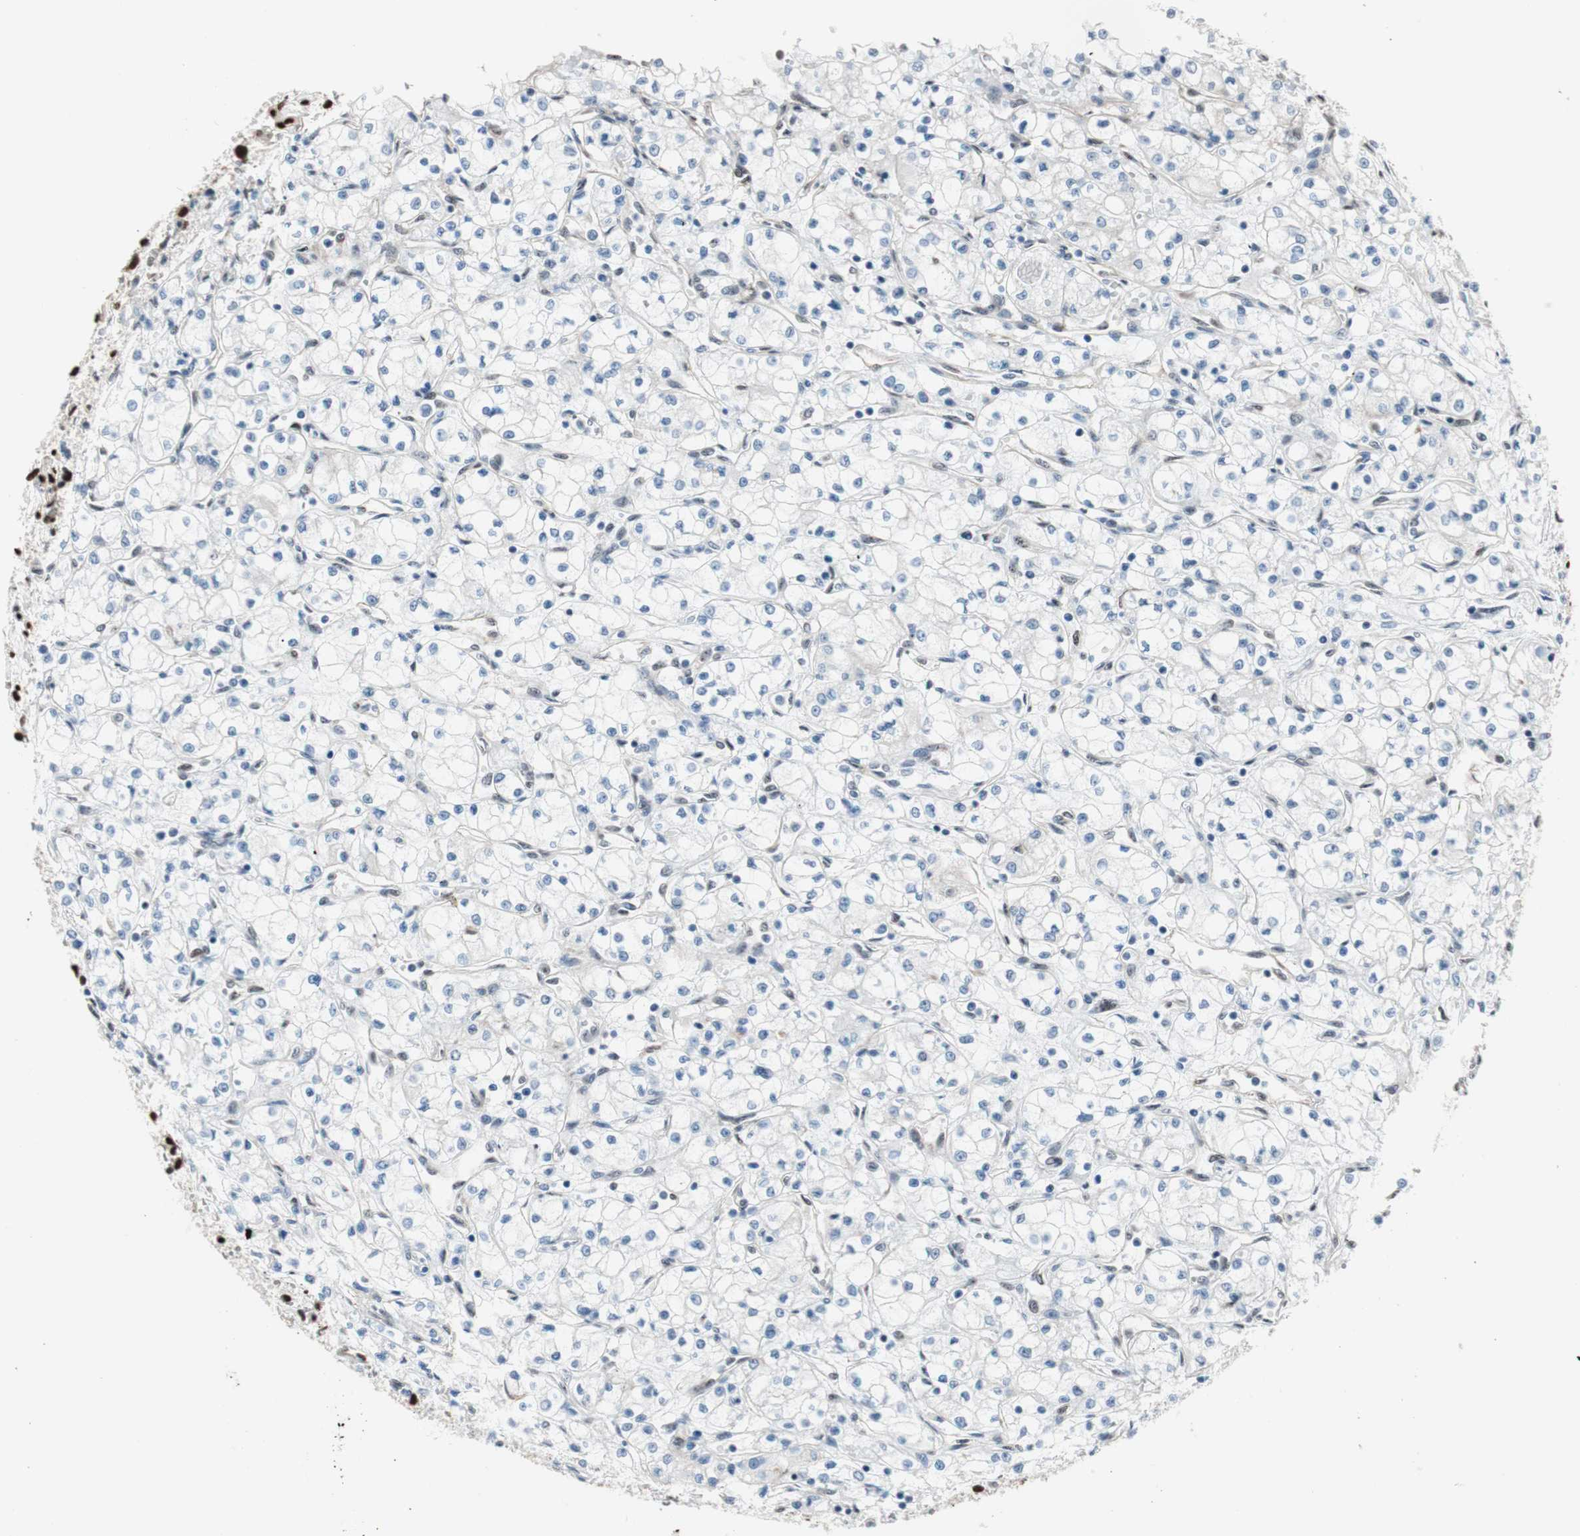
{"staining": {"intensity": "negative", "quantity": "none", "location": "none"}, "tissue": "renal cancer", "cell_type": "Tumor cells", "image_type": "cancer", "snomed": [{"axis": "morphology", "description": "Normal tissue, NOS"}, {"axis": "morphology", "description": "Adenocarcinoma, NOS"}, {"axis": "topography", "description": "Kidney"}], "caption": "A high-resolution histopathology image shows immunohistochemistry staining of renal cancer (adenocarcinoma), which reveals no significant positivity in tumor cells.", "gene": "PML", "patient": {"sex": "male", "age": 59}}